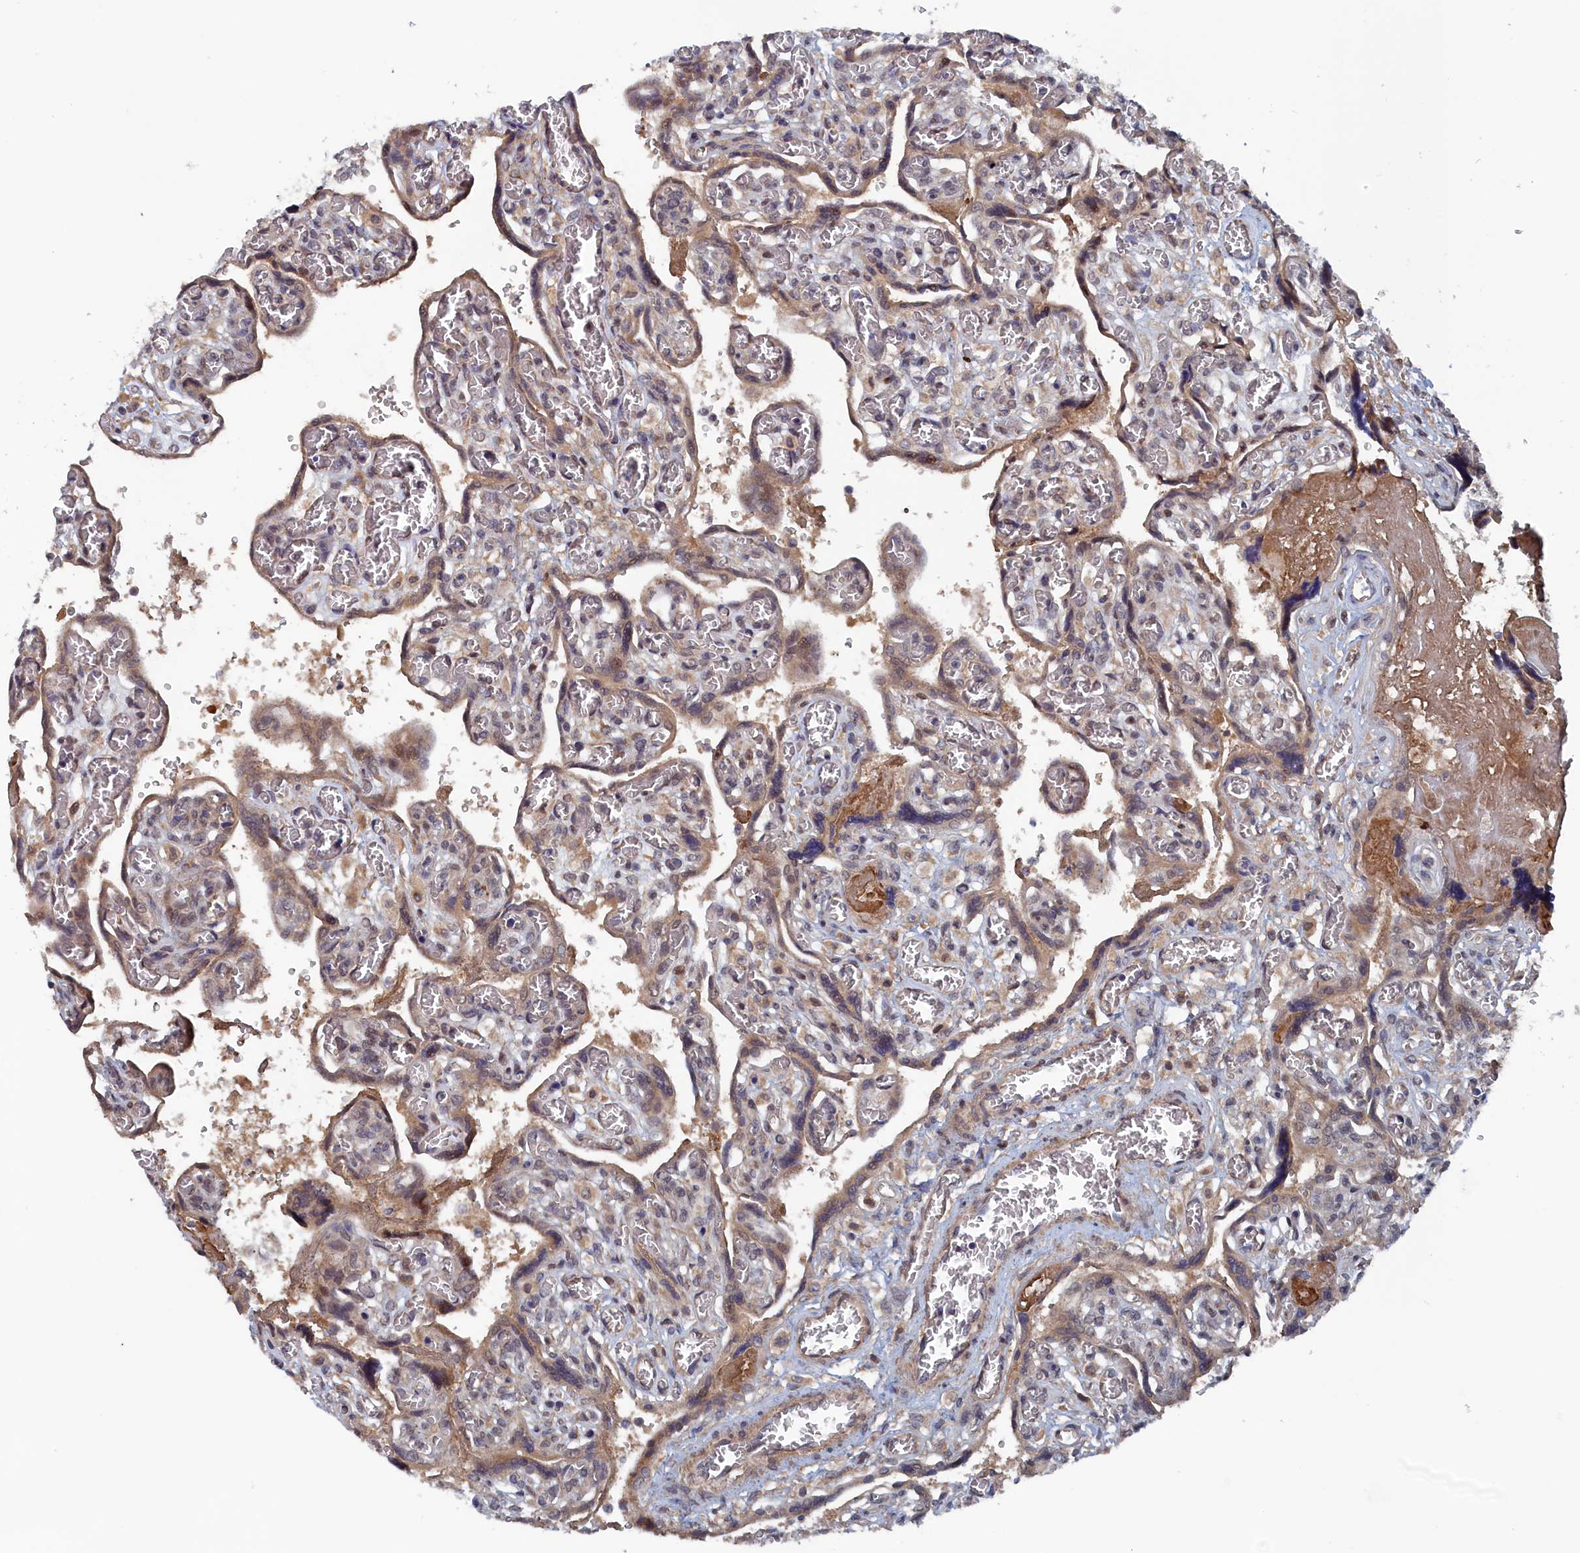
{"staining": {"intensity": "moderate", "quantity": "25%-75%", "location": "cytoplasmic/membranous,nuclear"}, "tissue": "placenta", "cell_type": "Trophoblastic cells", "image_type": "normal", "snomed": [{"axis": "morphology", "description": "Normal tissue, NOS"}, {"axis": "topography", "description": "Placenta"}], "caption": "About 25%-75% of trophoblastic cells in benign human placenta display moderate cytoplasmic/membranous,nuclear protein positivity as visualized by brown immunohistochemical staining.", "gene": "ELOVL6", "patient": {"sex": "female", "age": 39}}